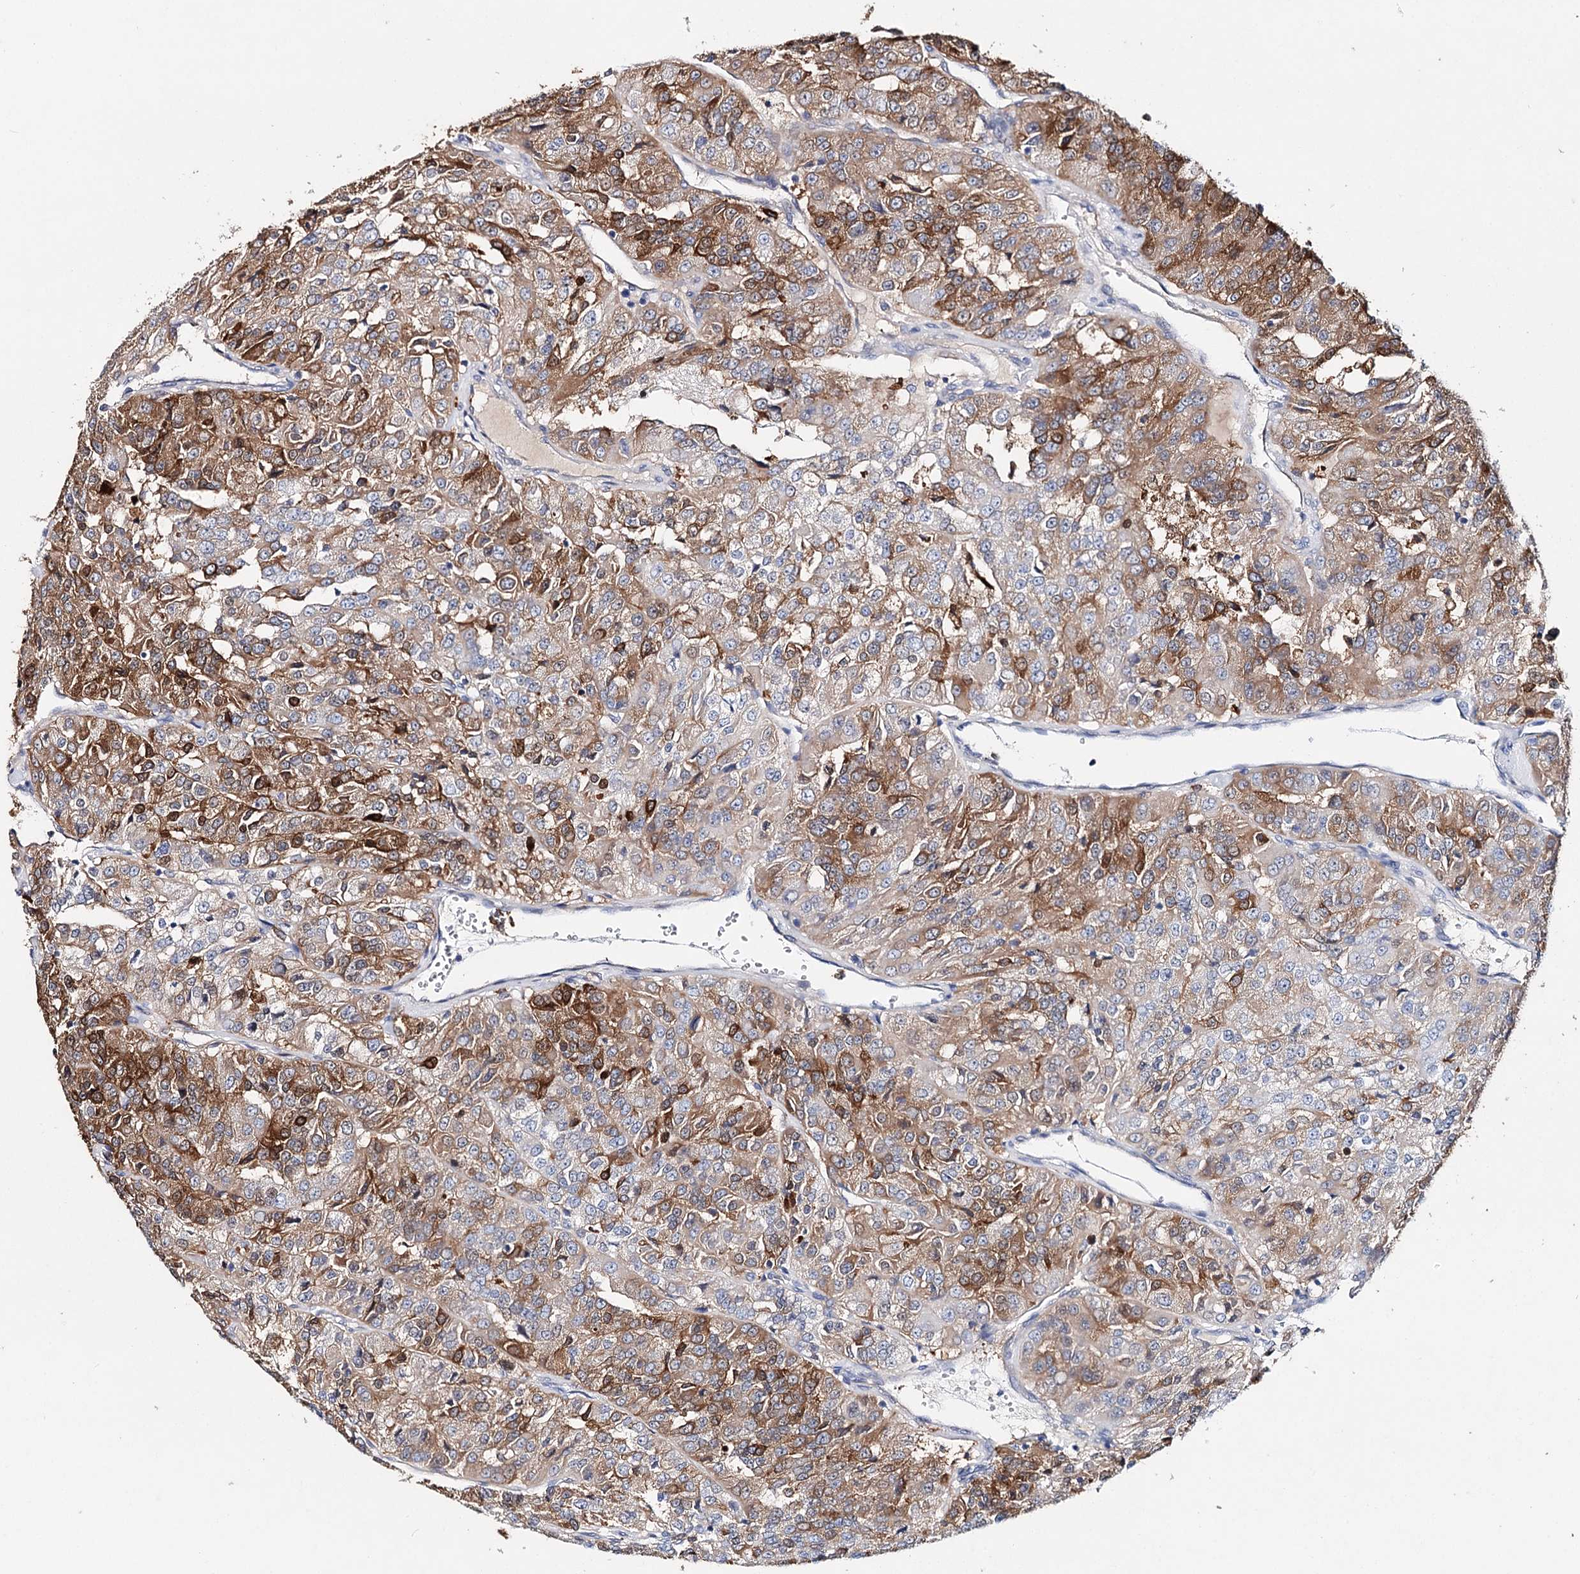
{"staining": {"intensity": "strong", "quantity": "25%-75%", "location": "cytoplasmic/membranous"}, "tissue": "renal cancer", "cell_type": "Tumor cells", "image_type": "cancer", "snomed": [{"axis": "morphology", "description": "Adenocarcinoma, NOS"}, {"axis": "topography", "description": "Kidney"}], "caption": "Human adenocarcinoma (renal) stained with a brown dye shows strong cytoplasmic/membranous positive staining in about 25%-75% of tumor cells.", "gene": "CFAP46", "patient": {"sex": "female", "age": 63}}